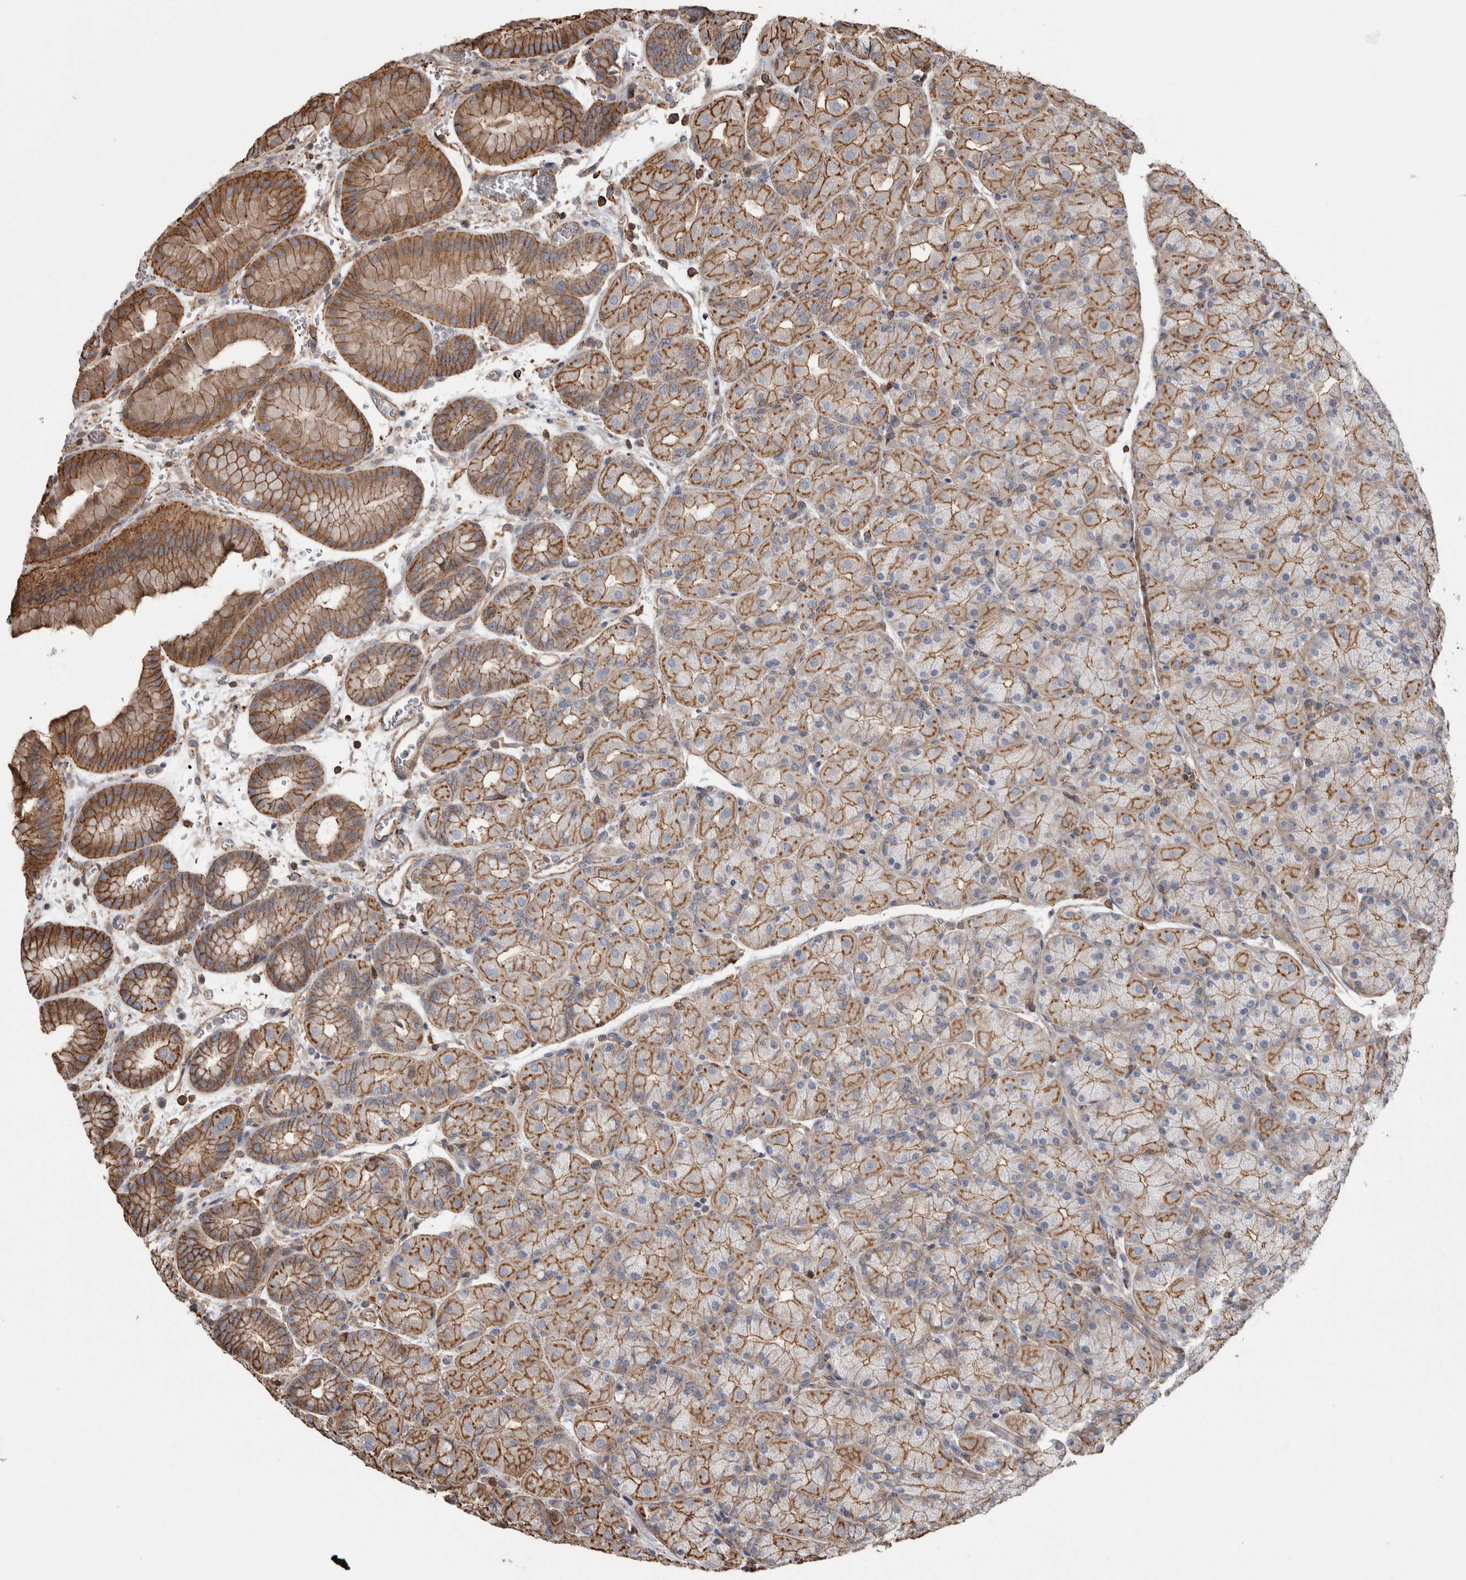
{"staining": {"intensity": "moderate", "quantity": ">75%", "location": "cytoplasmic/membranous"}, "tissue": "stomach", "cell_type": "Glandular cells", "image_type": "normal", "snomed": [{"axis": "morphology", "description": "Normal tissue, NOS"}, {"axis": "morphology", "description": "Carcinoid, malignant, NOS"}, {"axis": "topography", "description": "Stomach, upper"}], "caption": "Immunohistochemistry (IHC) (DAB) staining of normal stomach shows moderate cytoplasmic/membranous protein positivity in about >75% of glandular cells.", "gene": "ENPP2", "patient": {"sex": "male", "age": 39}}